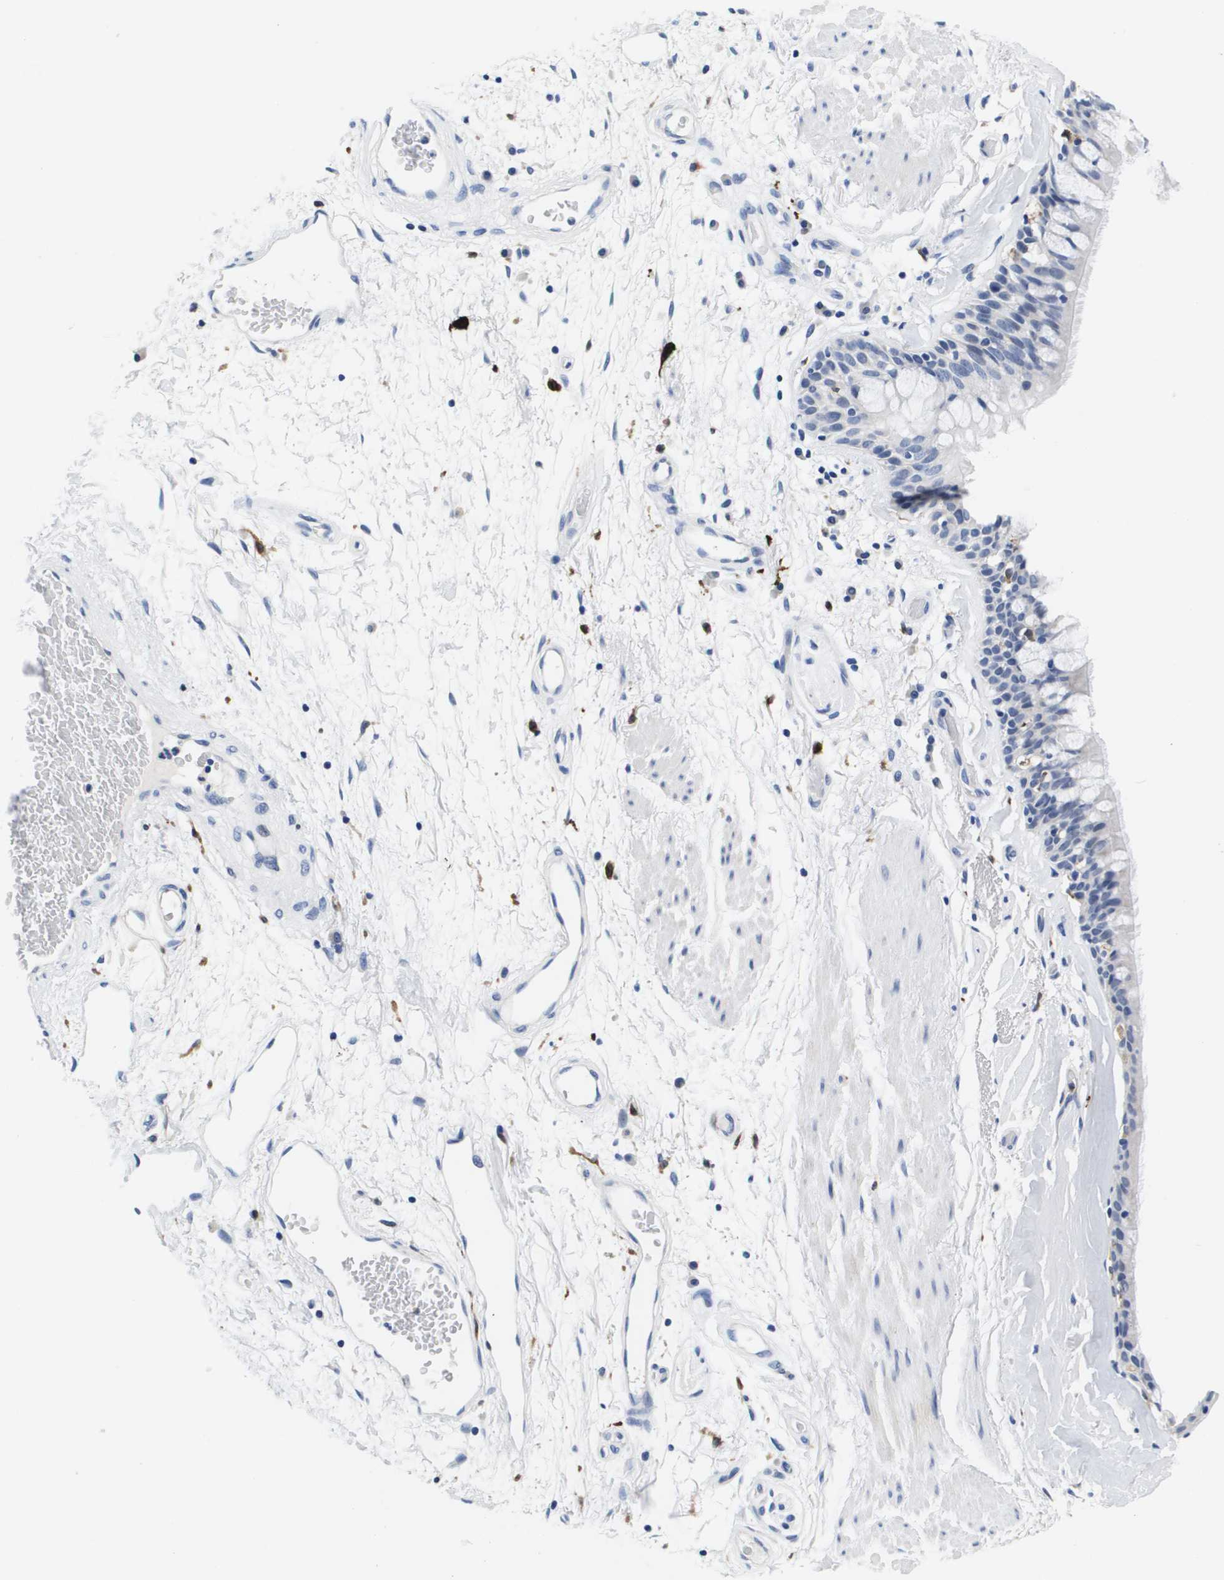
{"staining": {"intensity": "negative", "quantity": "none", "location": "none"}, "tissue": "bronchus", "cell_type": "Respiratory epithelial cells", "image_type": "normal", "snomed": [{"axis": "morphology", "description": "Normal tissue, NOS"}, {"axis": "morphology", "description": "Adenocarcinoma, NOS"}, {"axis": "topography", "description": "Bronchus"}, {"axis": "topography", "description": "Lung"}], "caption": "Immunohistochemistry (IHC) image of benign bronchus: bronchus stained with DAB (3,3'-diaminobenzidine) displays no significant protein positivity in respiratory epithelial cells.", "gene": "HMOX1", "patient": {"sex": "female", "age": 54}}